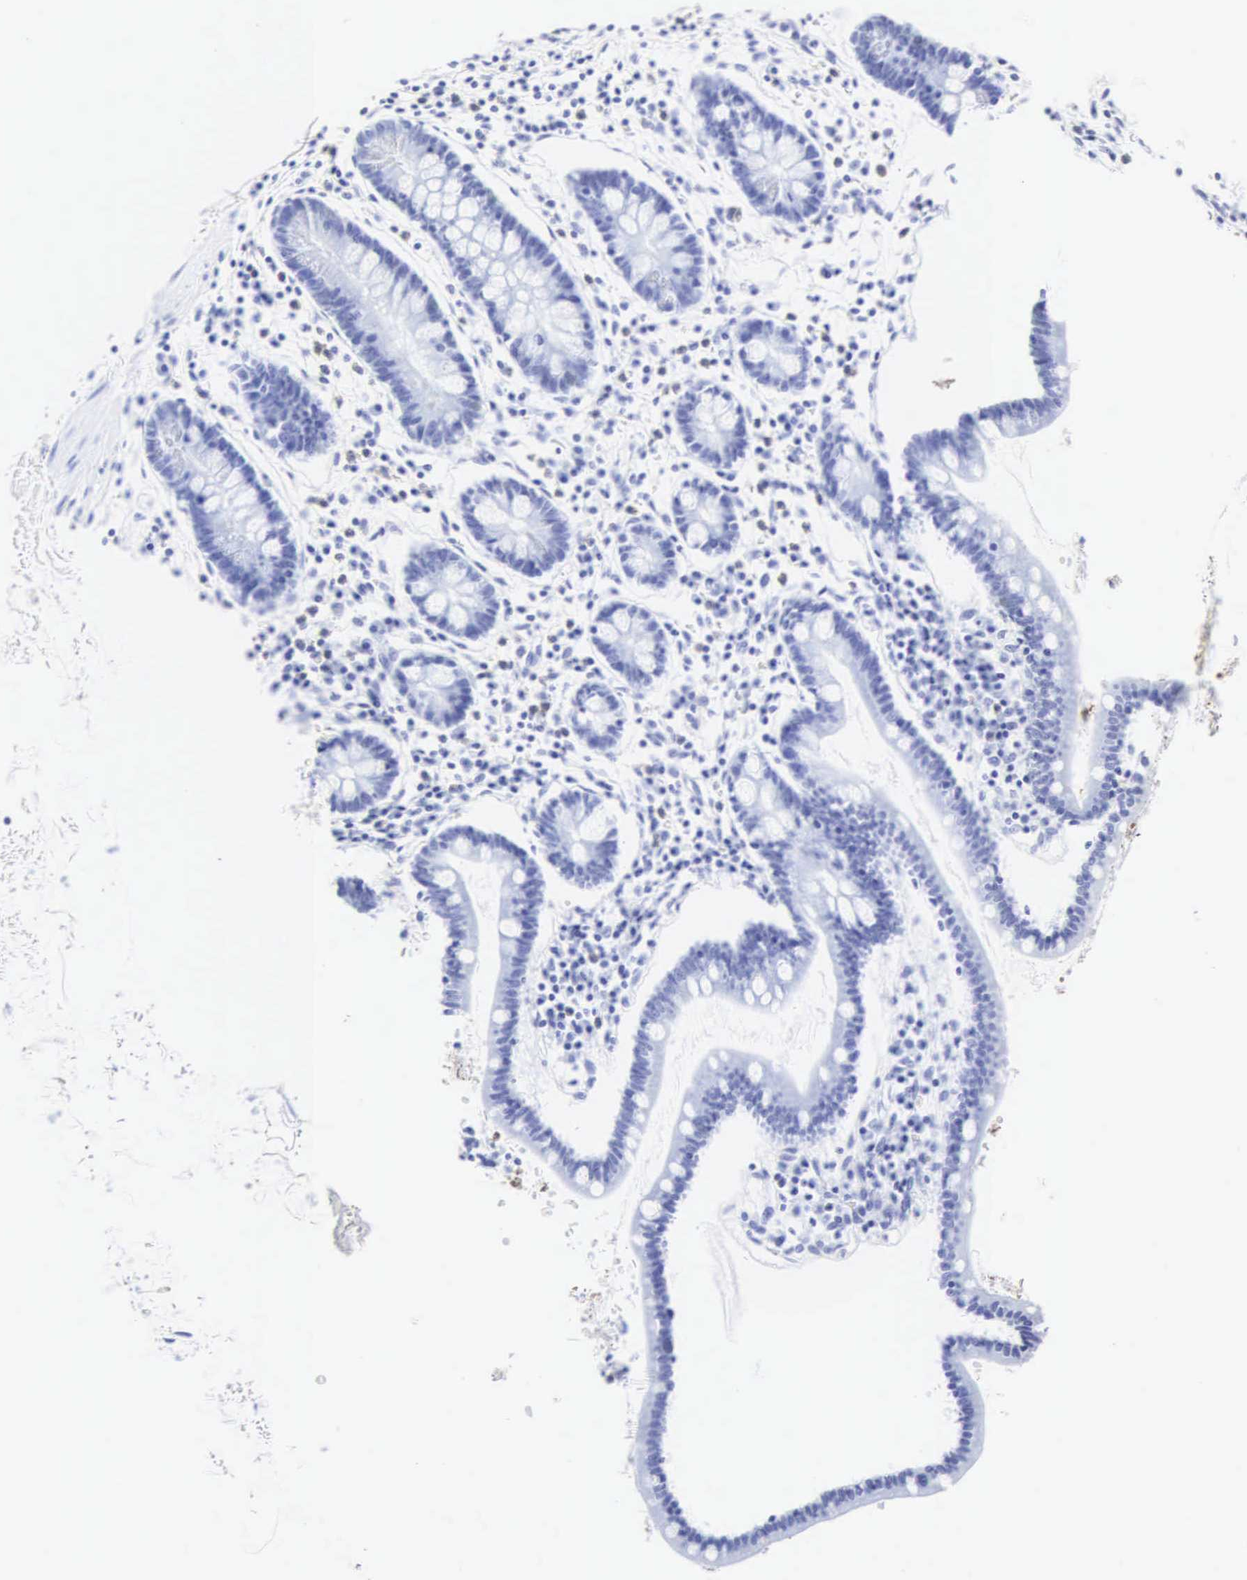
{"staining": {"intensity": "negative", "quantity": "none", "location": "none"}, "tissue": "small intestine", "cell_type": "Glandular cells", "image_type": "normal", "snomed": [{"axis": "morphology", "description": "Normal tissue, NOS"}, {"axis": "topography", "description": "Small intestine"}], "caption": "Immunohistochemistry of unremarkable small intestine reveals no expression in glandular cells.", "gene": "CGB3", "patient": {"sex": "female", "age": 37}}